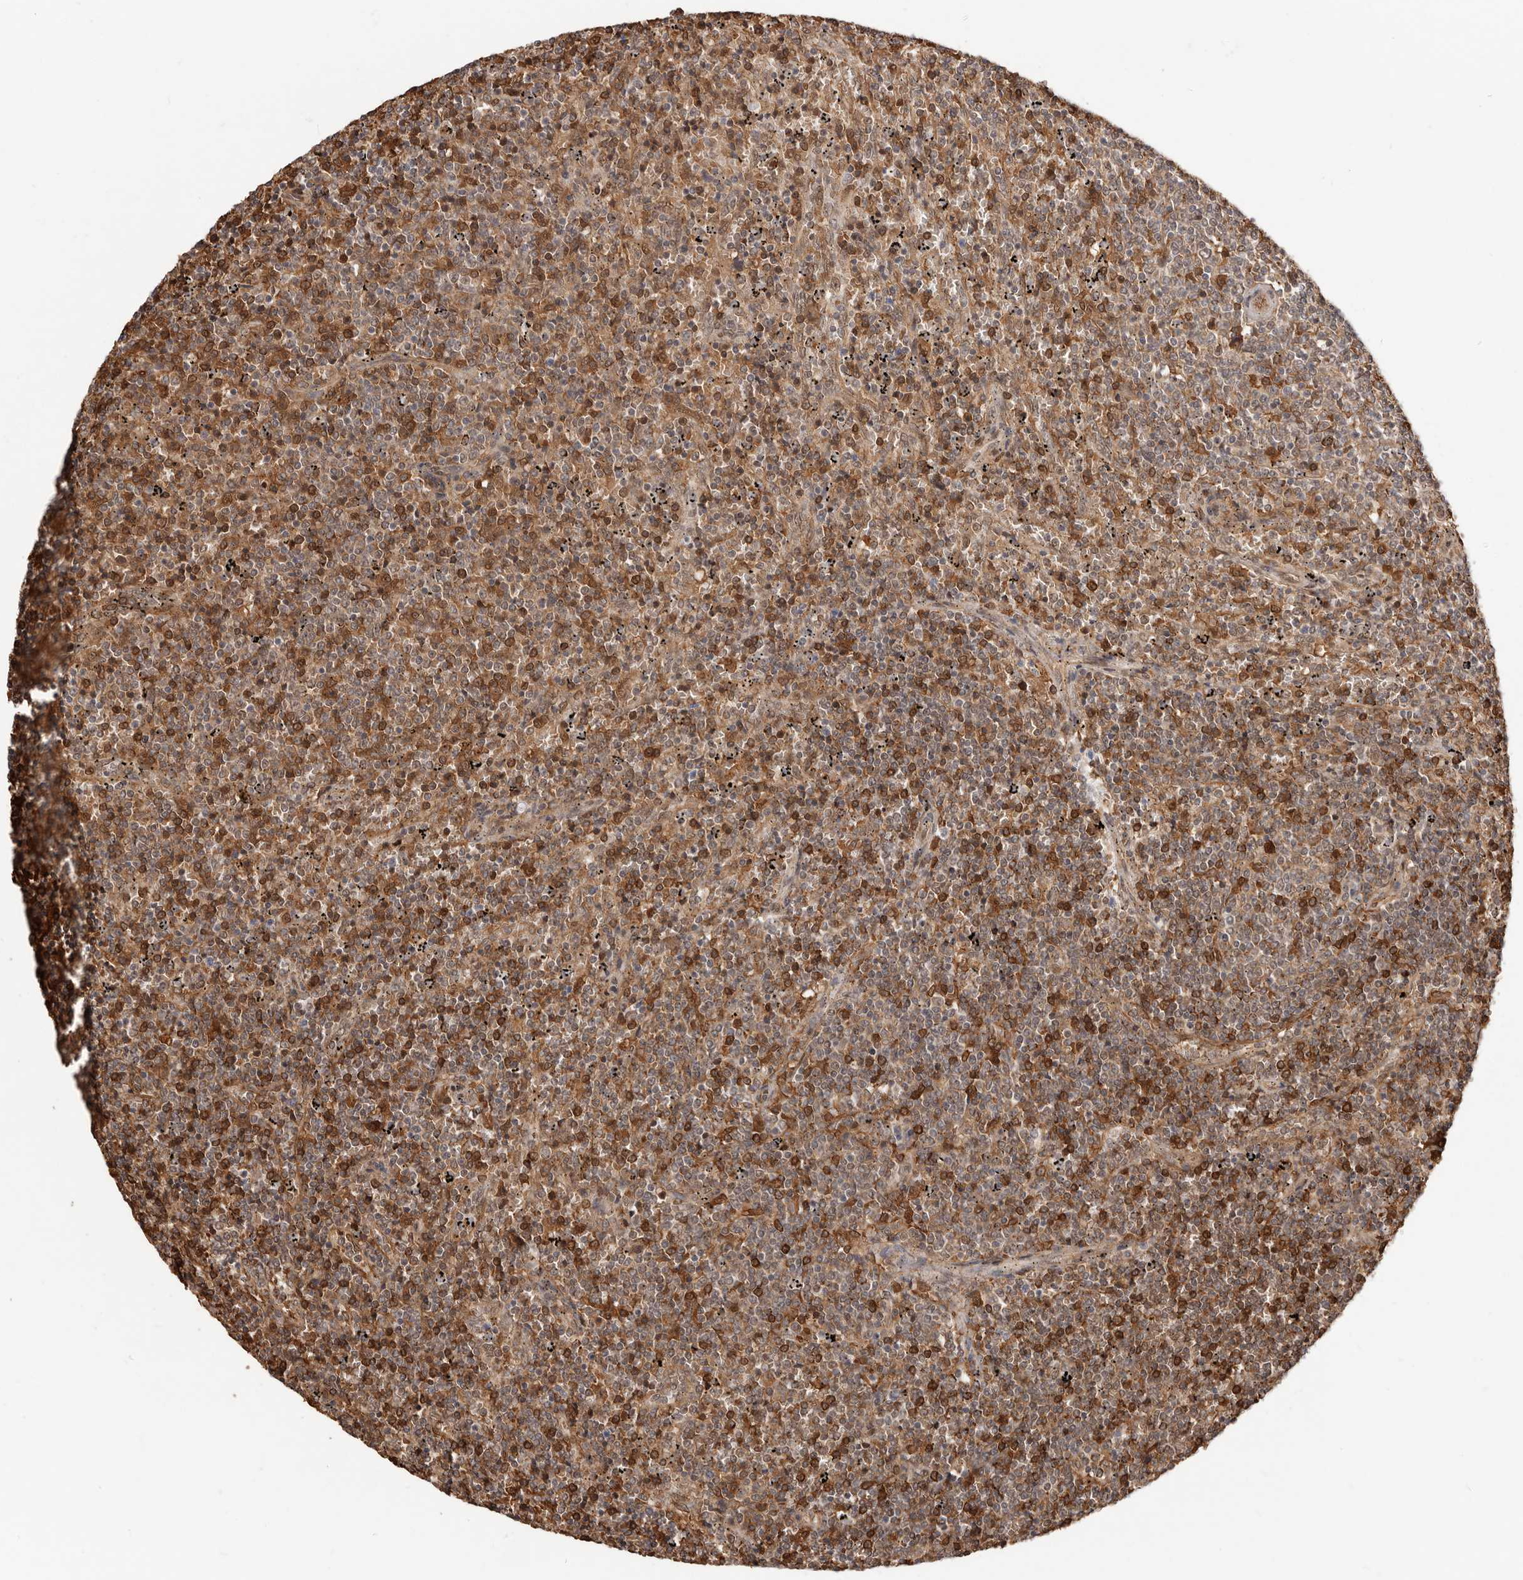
{"staining": {"intensity": "moderate", "quantity": ">75%", "location": "cytoplasmic/membranous"}, "tissue": "lymphoma", "cell_type": "Tumor cells", "image_type": "cancer", "snomed": [{"axis": "morphology", "description": "Malignant lymphoma, non-Hodgkin's type, Low grade"}, {"axis": "topography", "description": "Spleen"}], "caption": "Tumor cells reveal medium levels of moderate cytoplasmic/membranous expression in approximately >75% of cells in human low-grade malignant lymphoma, non-Hodgkin's type.", "gene": "NCOA3", "patient": {"sex": "female", "age": 50}}